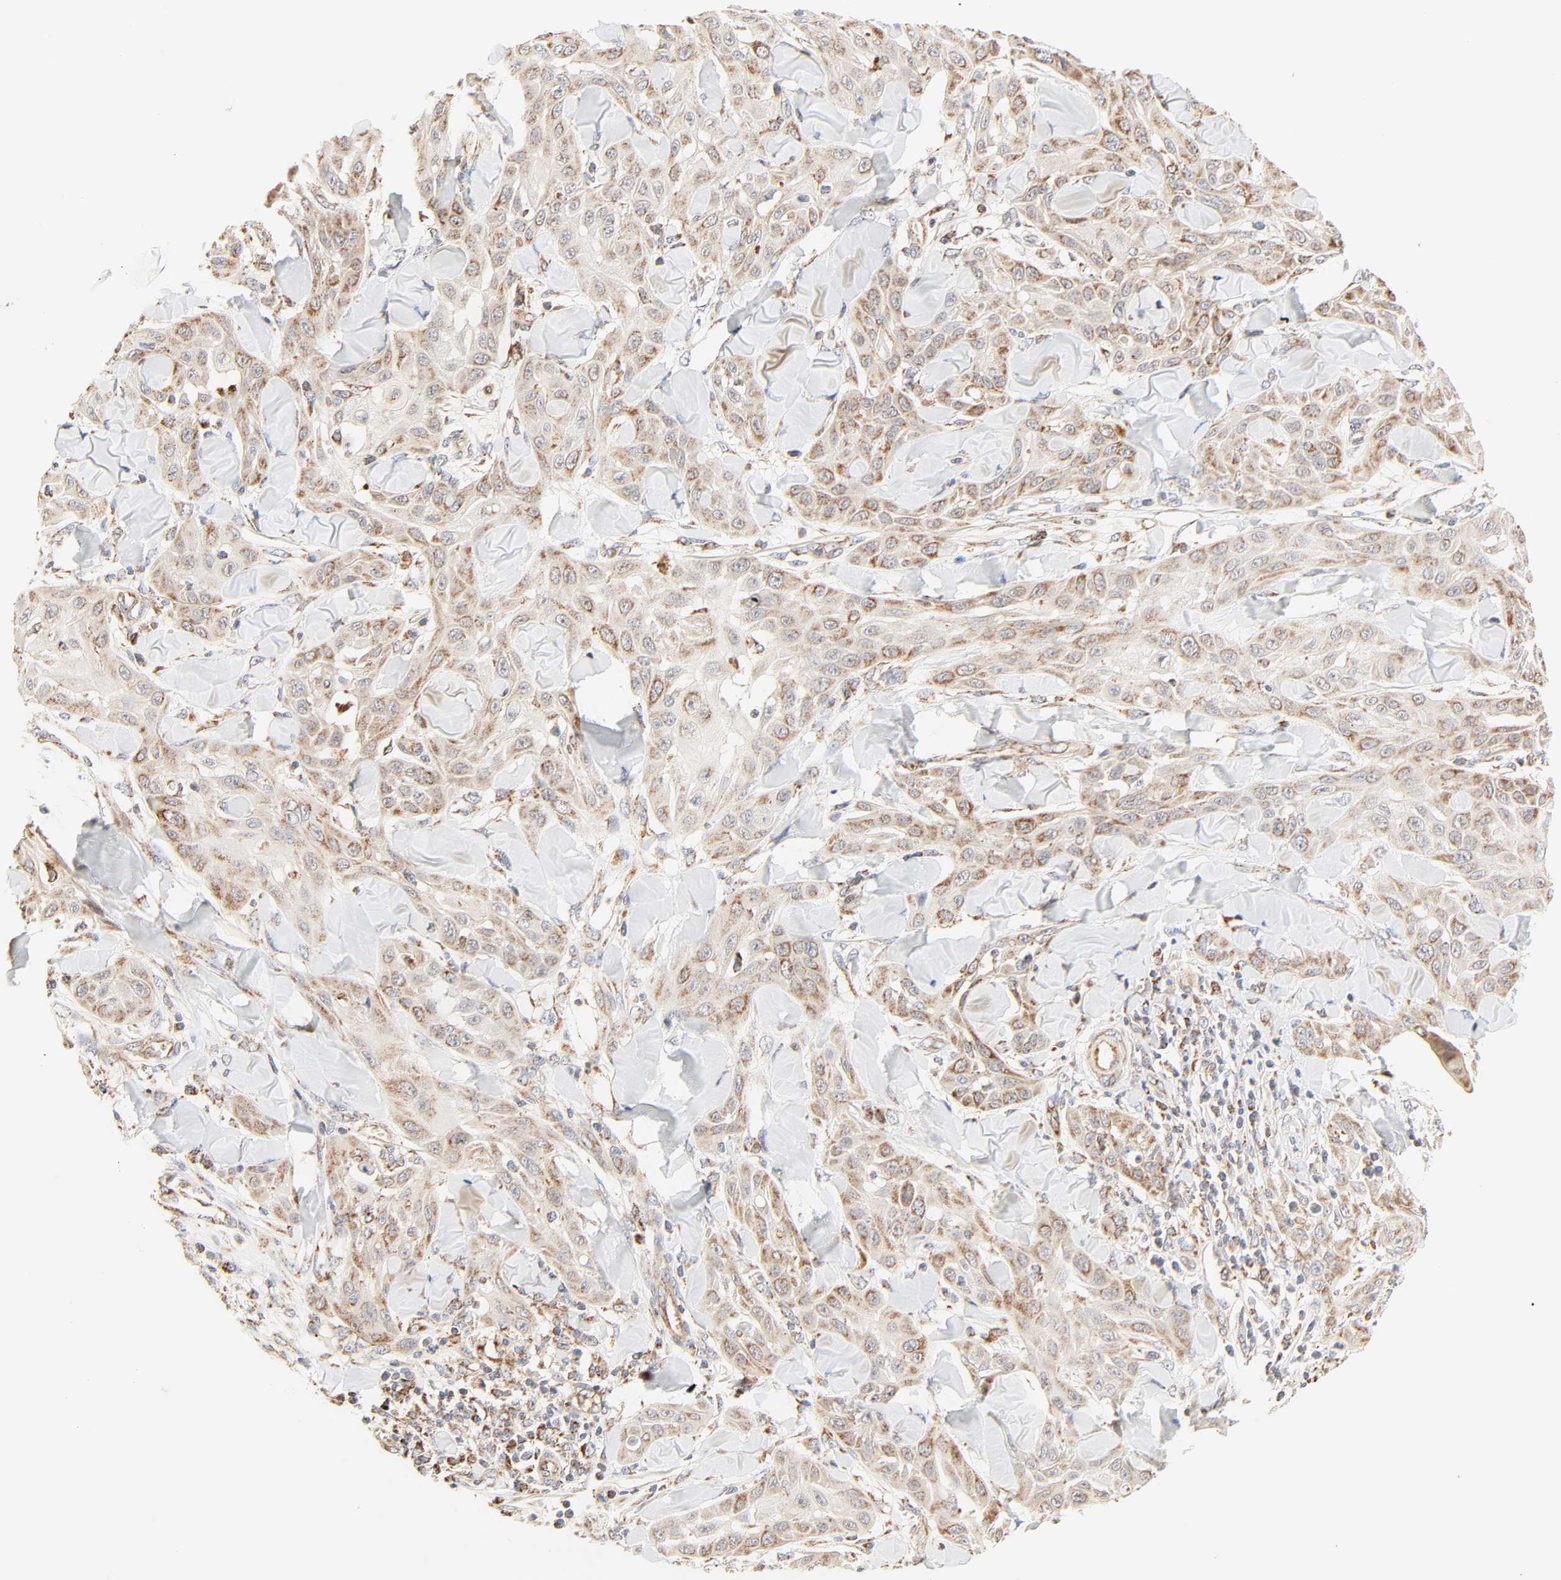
{"staining": {"intensity": "moderate", "quantity": ">75%", "location": "cytoplasmic/membranous"}, "tissue": "skin cancer", "cell_type": "Tumor cells", "image_type": "cancer", "snomed": [{"axis": "morphology", "description": "Squamous cell carcinoma, NOS"}, {"axis": "topography", "description": "Skin"}], "caption": "Squamous cell carcinoma (skin) stained with immunohistochemistry demonstrates moderate cytoplasmic/membranous staining in approximately >75% of tumor cells.", "gene": "ZMAT5", "patient": {"sex": "male", "age": 24}}